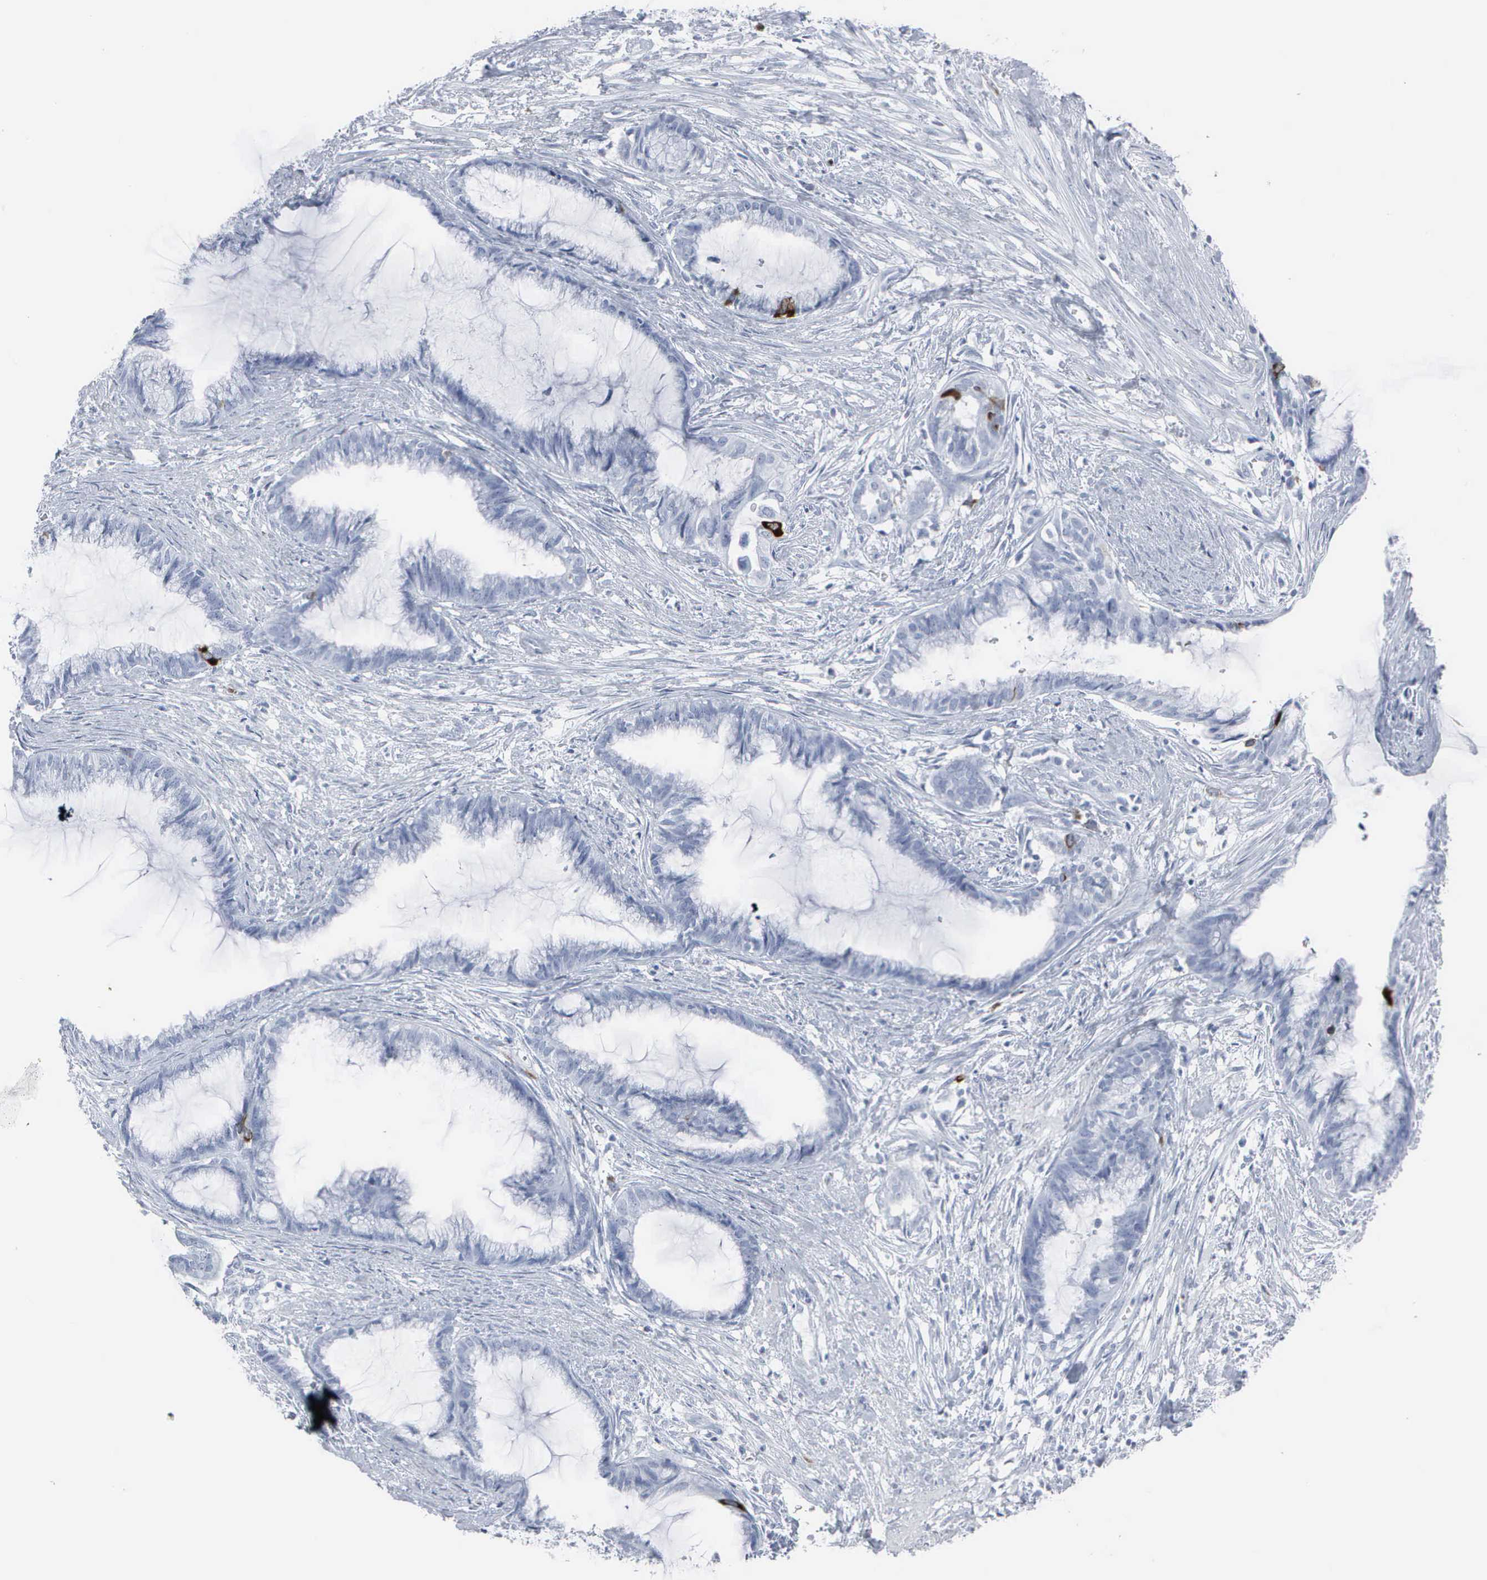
{"staining": {"intensity": "moderate", "quantity": "<25%", "location": "cytoplasmic/membranous,nuclear"}, "tissue": "endometrial cancer", "cell_type": "Tumor cells", "image_type": "cancer", "snomed": [{"axis": "morphology", "description": "Adenocarcinoma, NOS"}, {"axis": "topography", "description": "Endometrium"}], "caption": "Endometrial adenocarcinoma was stained to show a protein in brown. There is low levels of moderate cytoplasmic/membranous and nuclear expression in approximately <25% of tumor cells.", "gene": "CCNB1", "patient": {"sex": "female", "age": 86}}